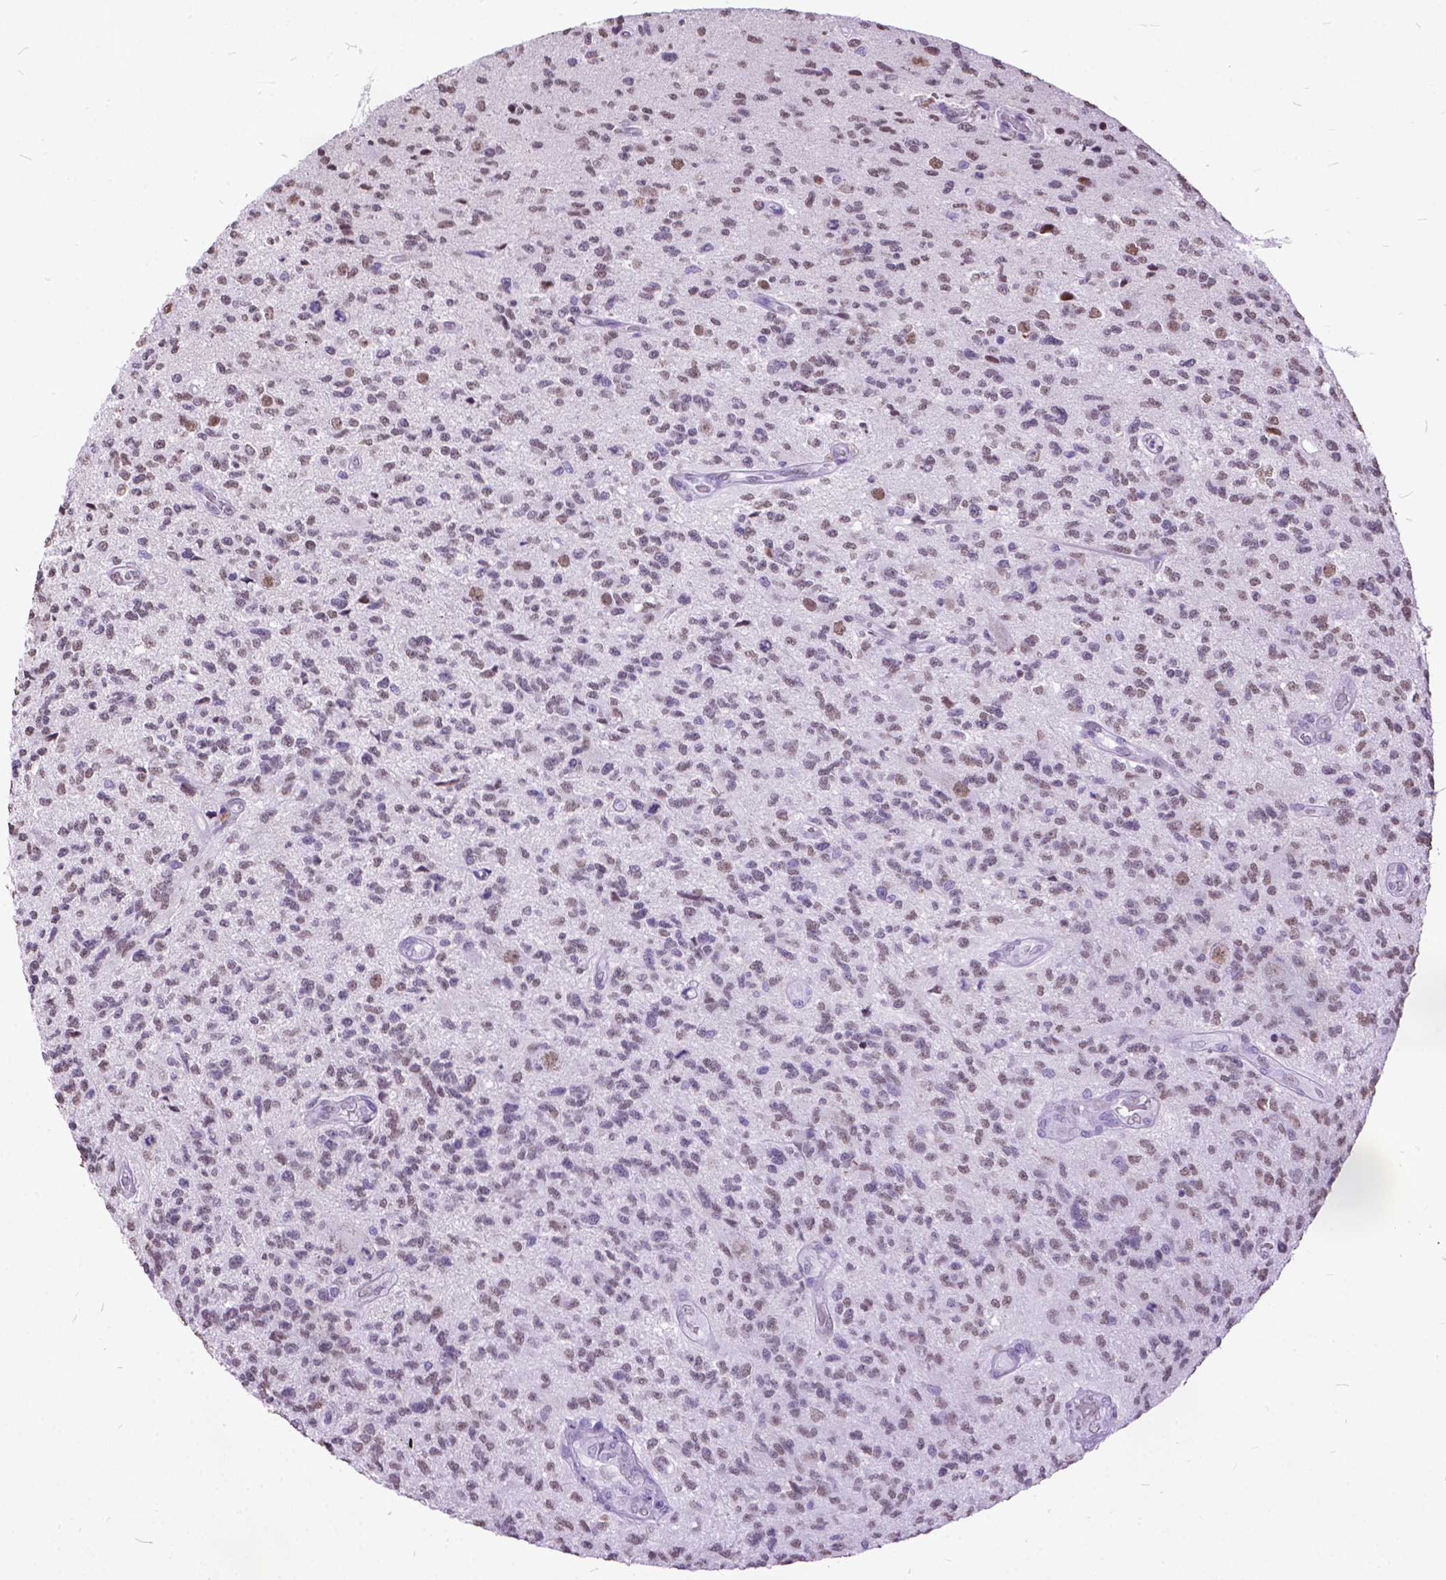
{"staining": {"intensity": "weak", "quantity": "25%-75%", "location": "nuclear"}, "tissue": "glioma", "cell_type": "Tumor cells", "image_type": "cancer", "snomed": [{"axis": "morphology", "description": "Glioma, malignant, High grade"}, {"axis": "topography", "description": "Brain"}], "caption": "A high-resolution micrograph shows IHC staining of high-grade glioma (malignant), which reveals weak nuclear expression in approximately 25%-75% of tumor cells.", "gene": "MARCHF10", "patient": {"sex": "male", "age": 56}}